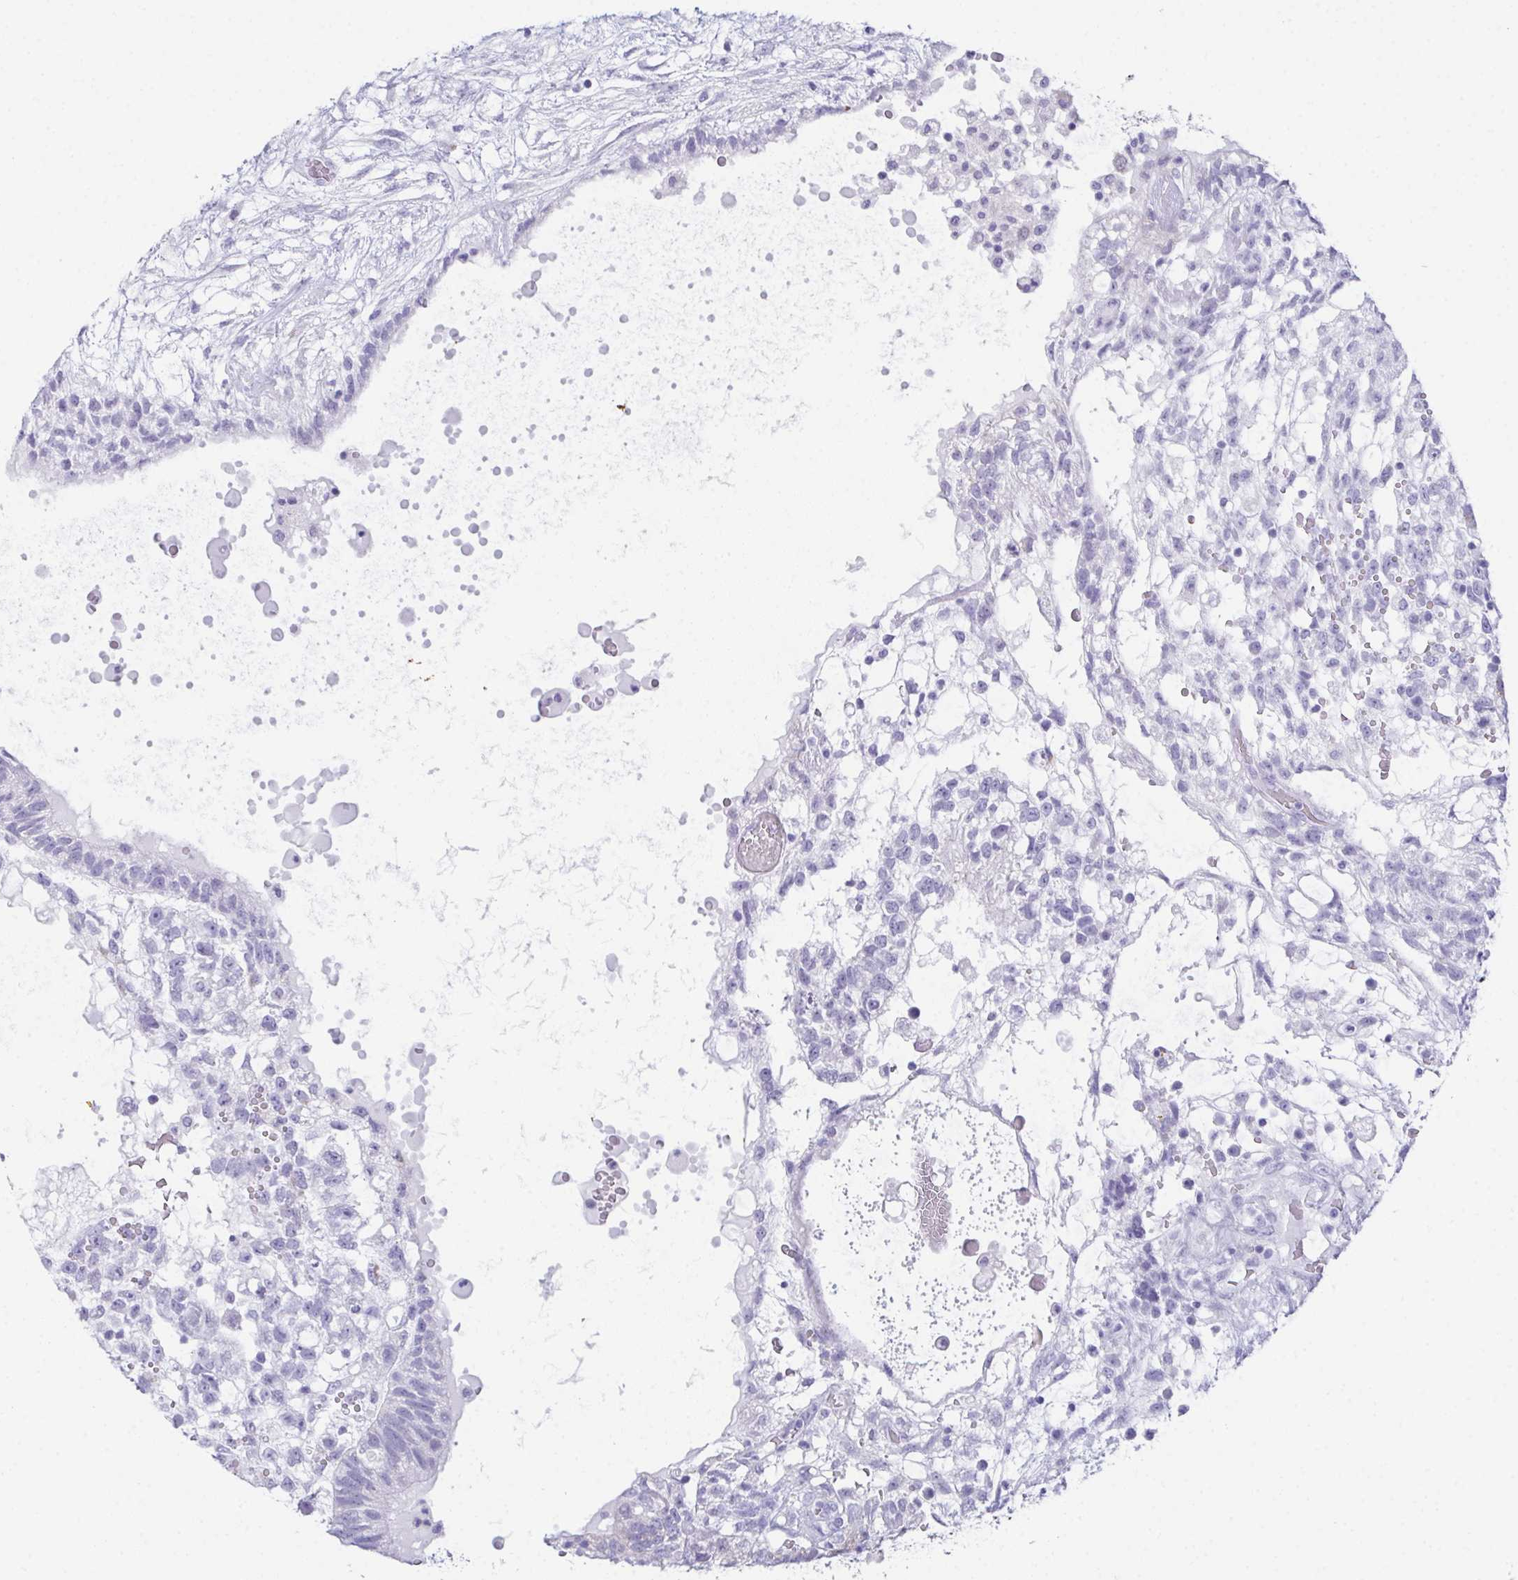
{"staining": {"intensity": "negative", "quantity": "none", "location": "none"}, "tissue": "testis cancer", "cell_type": "Tumor cells", "image_type": "cancer", "snomed": [{"axis": "morphology", "description": "Normal tissue, NOS"}, {"axis": "morphology", "description": "Carcinoma, Embryonal, NOS"}, {"axis": "topography", "description": "Testis"}], "caption": "Immunohistochemistry (IHC) photomicrograph of embryonal carcinoma (testis) stained for a protein (brown), which shows no positivity in tumor cells.", "gene": "TEX19", "patient": {"sex": "male", "age": 32}}